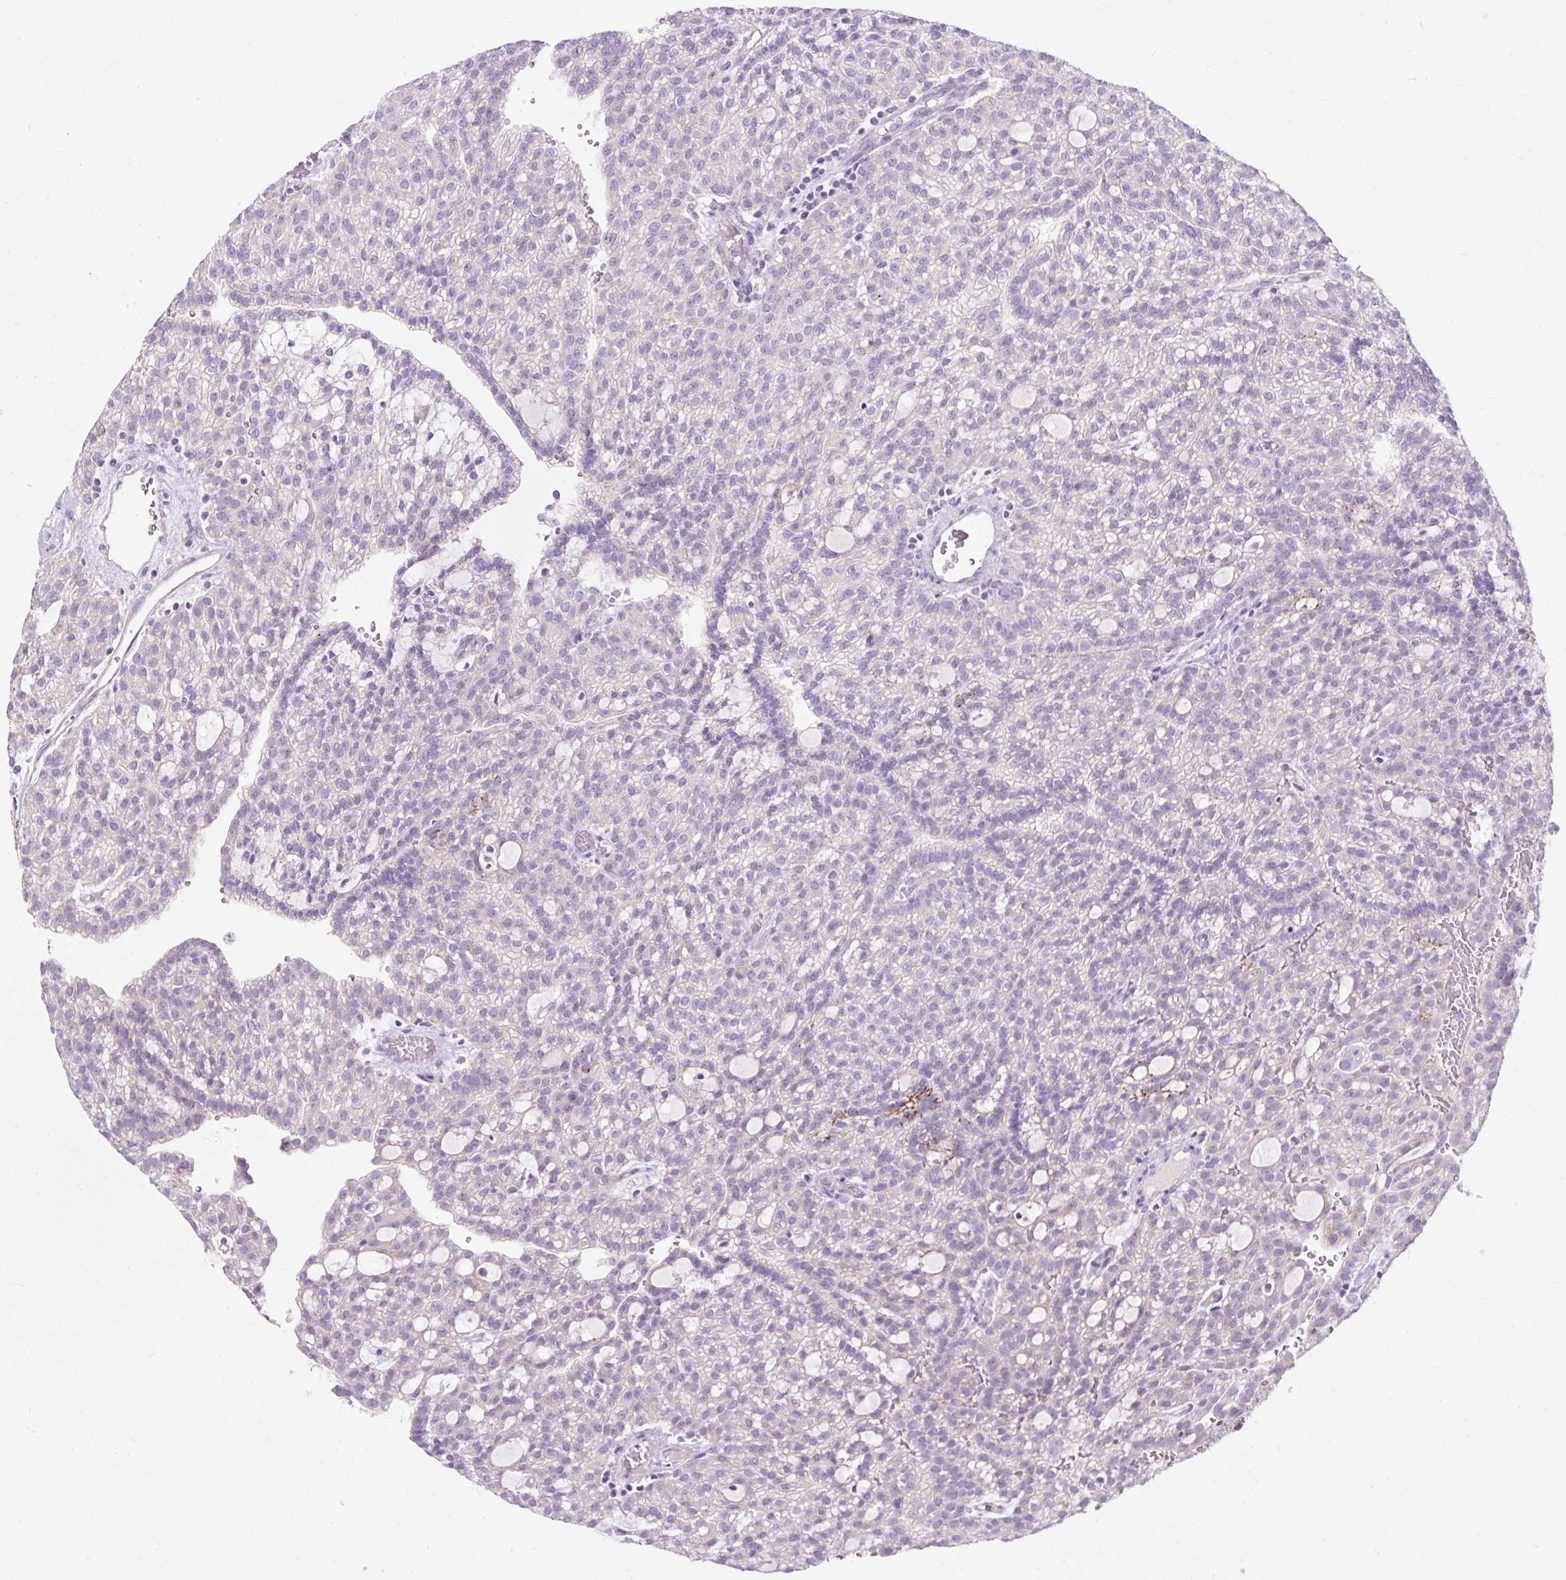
{"staining": {"intensity": "moderate", "quantity": "<25%", "location": "cytoplasmic/membranous"}, "tissue": "renal cancer", "cell_type": "Tumor cells", "image_type": "cancer", "snomed": [{"axis": "morphology", "description": "Adenocarcinoma, NOS"}, {"axis": "topography", "description": "Kidney"}], "caption": "Tumor cells exhibit moderate cytoplasmic/membranous staining in about <25% of cells in renal cancer (adenocarcinoma).", "gene": "SUSD5", "patient": {"sex": "male", "age": 63}}